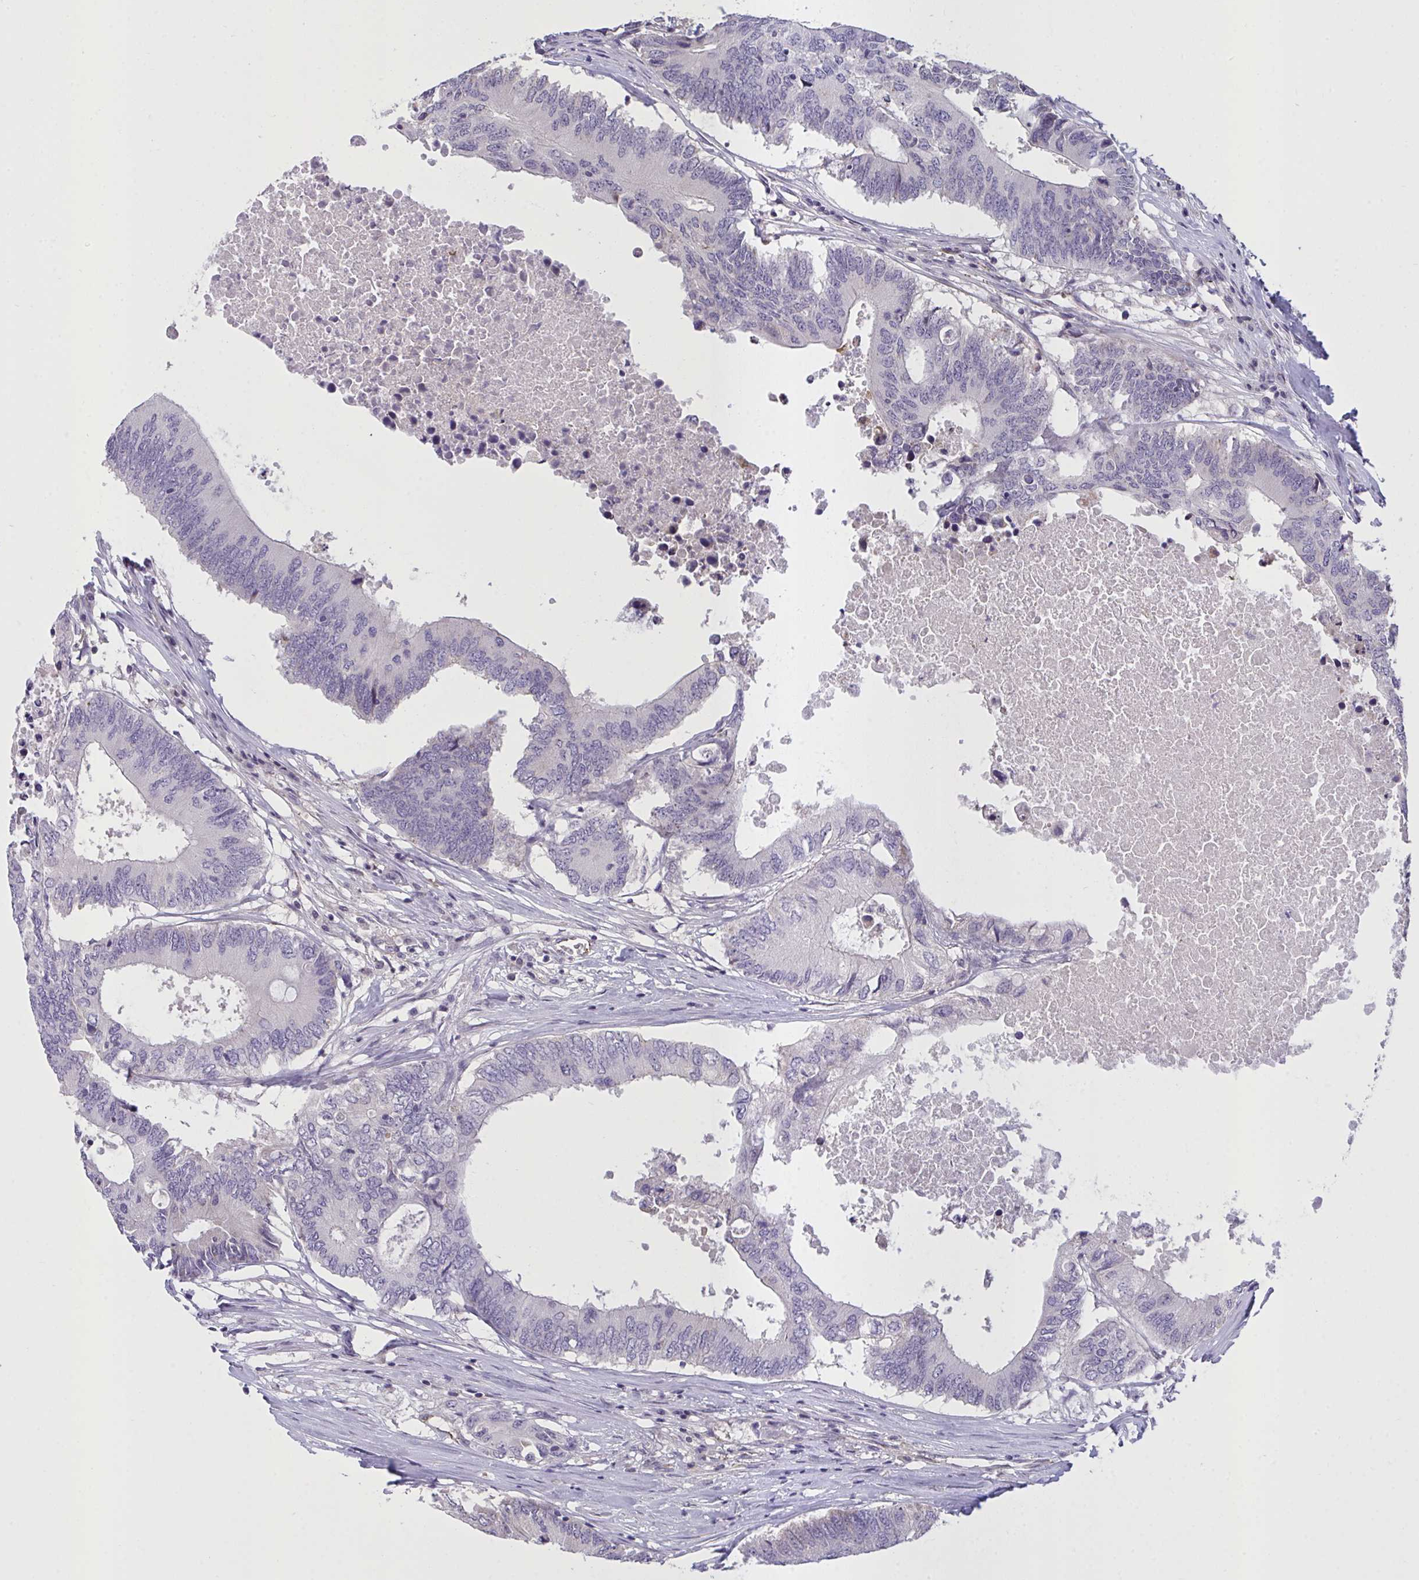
{"staining": {"intensity": "negative", "quantity": "none", "location": "none"}, "tissue": "colorectal cancer", "cell_type": "Tumor cells", "image_type": "cancer", "snomed": [{"axis": "morphology", "description": "Adenocarcinoma, NOS"}, {"axis": "topography", "description": "Colon"}], "caption": "Micrograph shows no significant protein positivity in tumor cells of colorectal cancer. Nuclei are stained in blue.", "gene": "SEMA6B", "patient": {"sex": "male", "age": 71}}